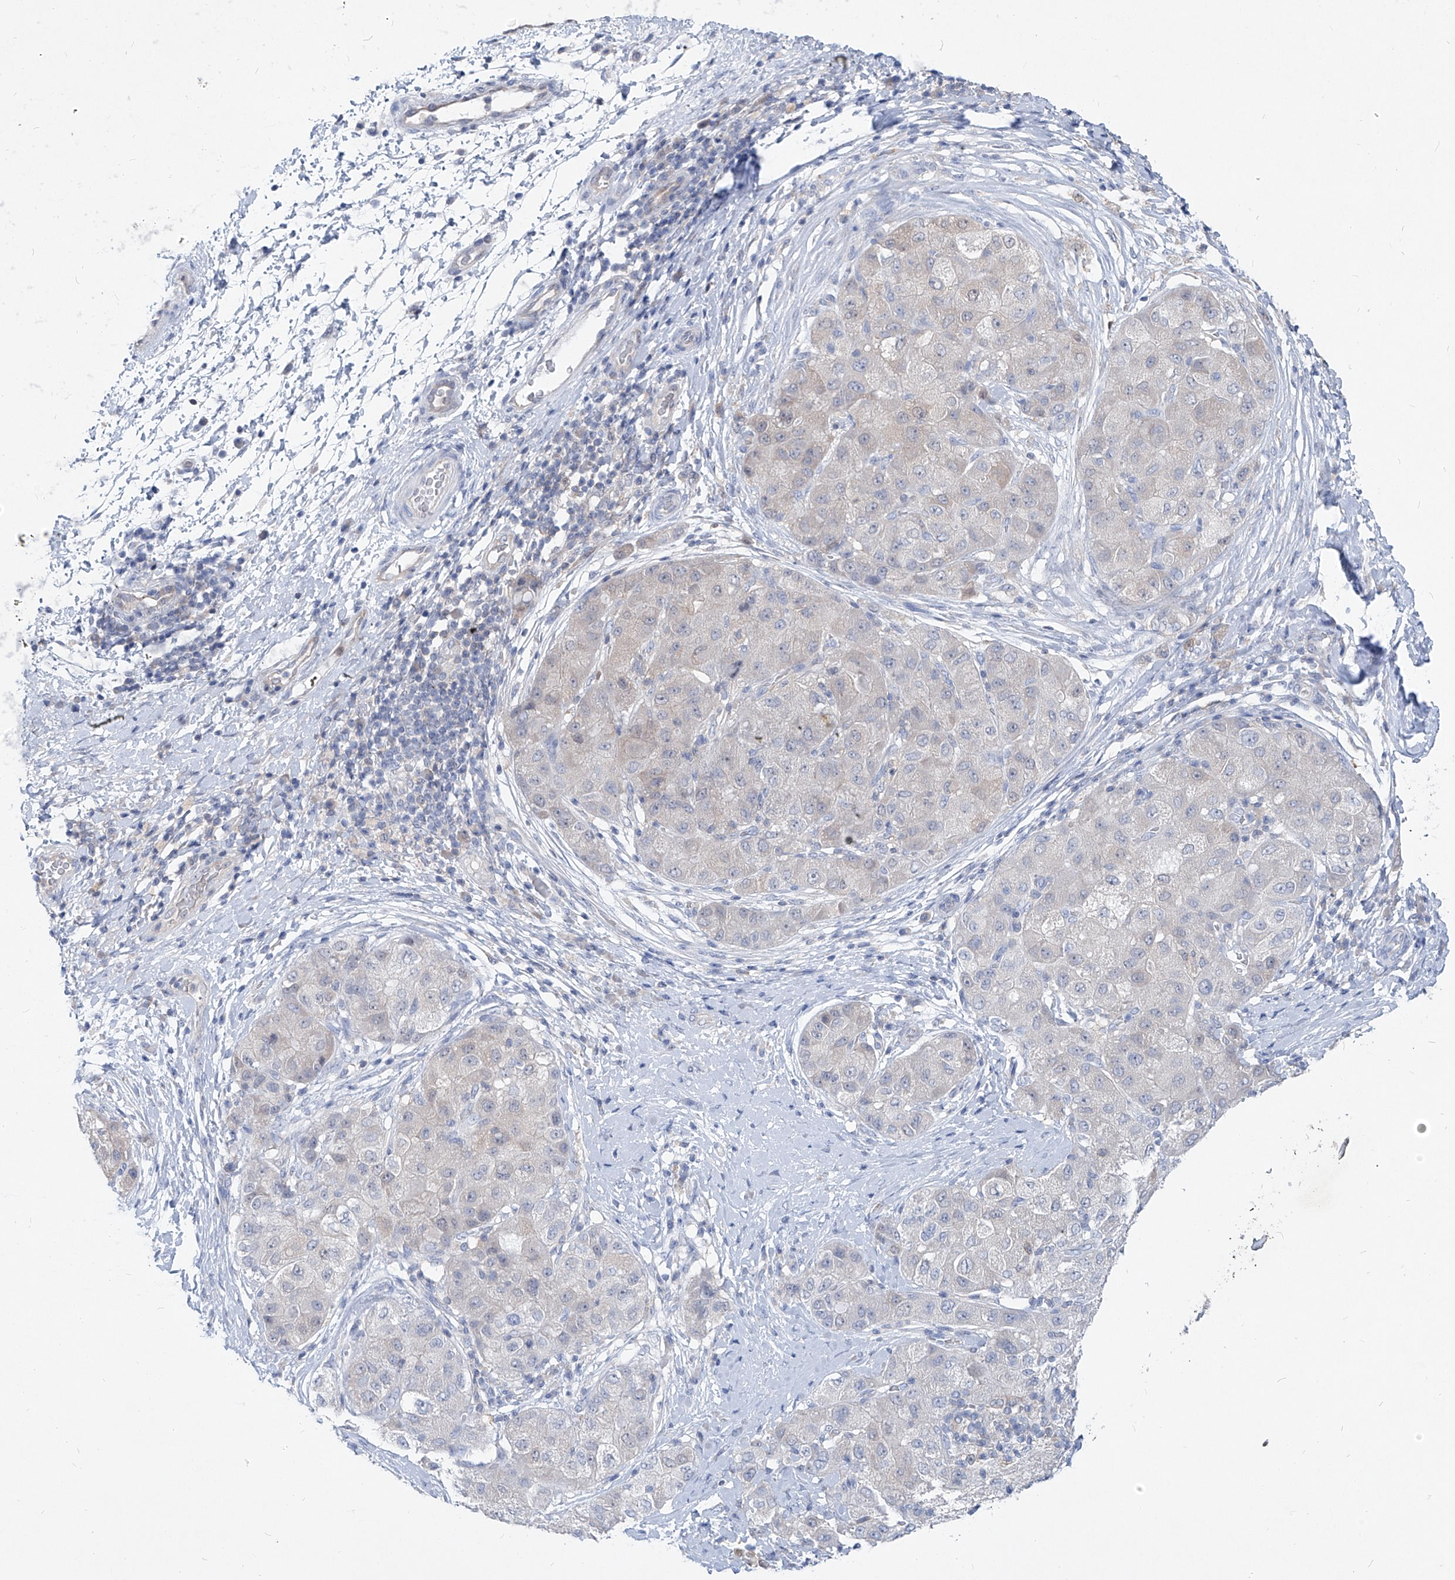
{"staining": {"intensity": "negative", "quantity": "none", "location": "none"}, "tissue": "liver cancer", "cell_type": "Tumor cells", "image_type": "cancer", "snomed": [{"axis": "morphology", "description": "Carcinoma, Hepatocellular, NOS"}, {"axis": "topography", "description": "Liver"}], "caption": "Protein analysis of liver cancer (hepatocellular carcinoma) reveals no significant staining in tumor cells.", "gene": "UFL1", "patient": {"sex": "male", "age": 80}}